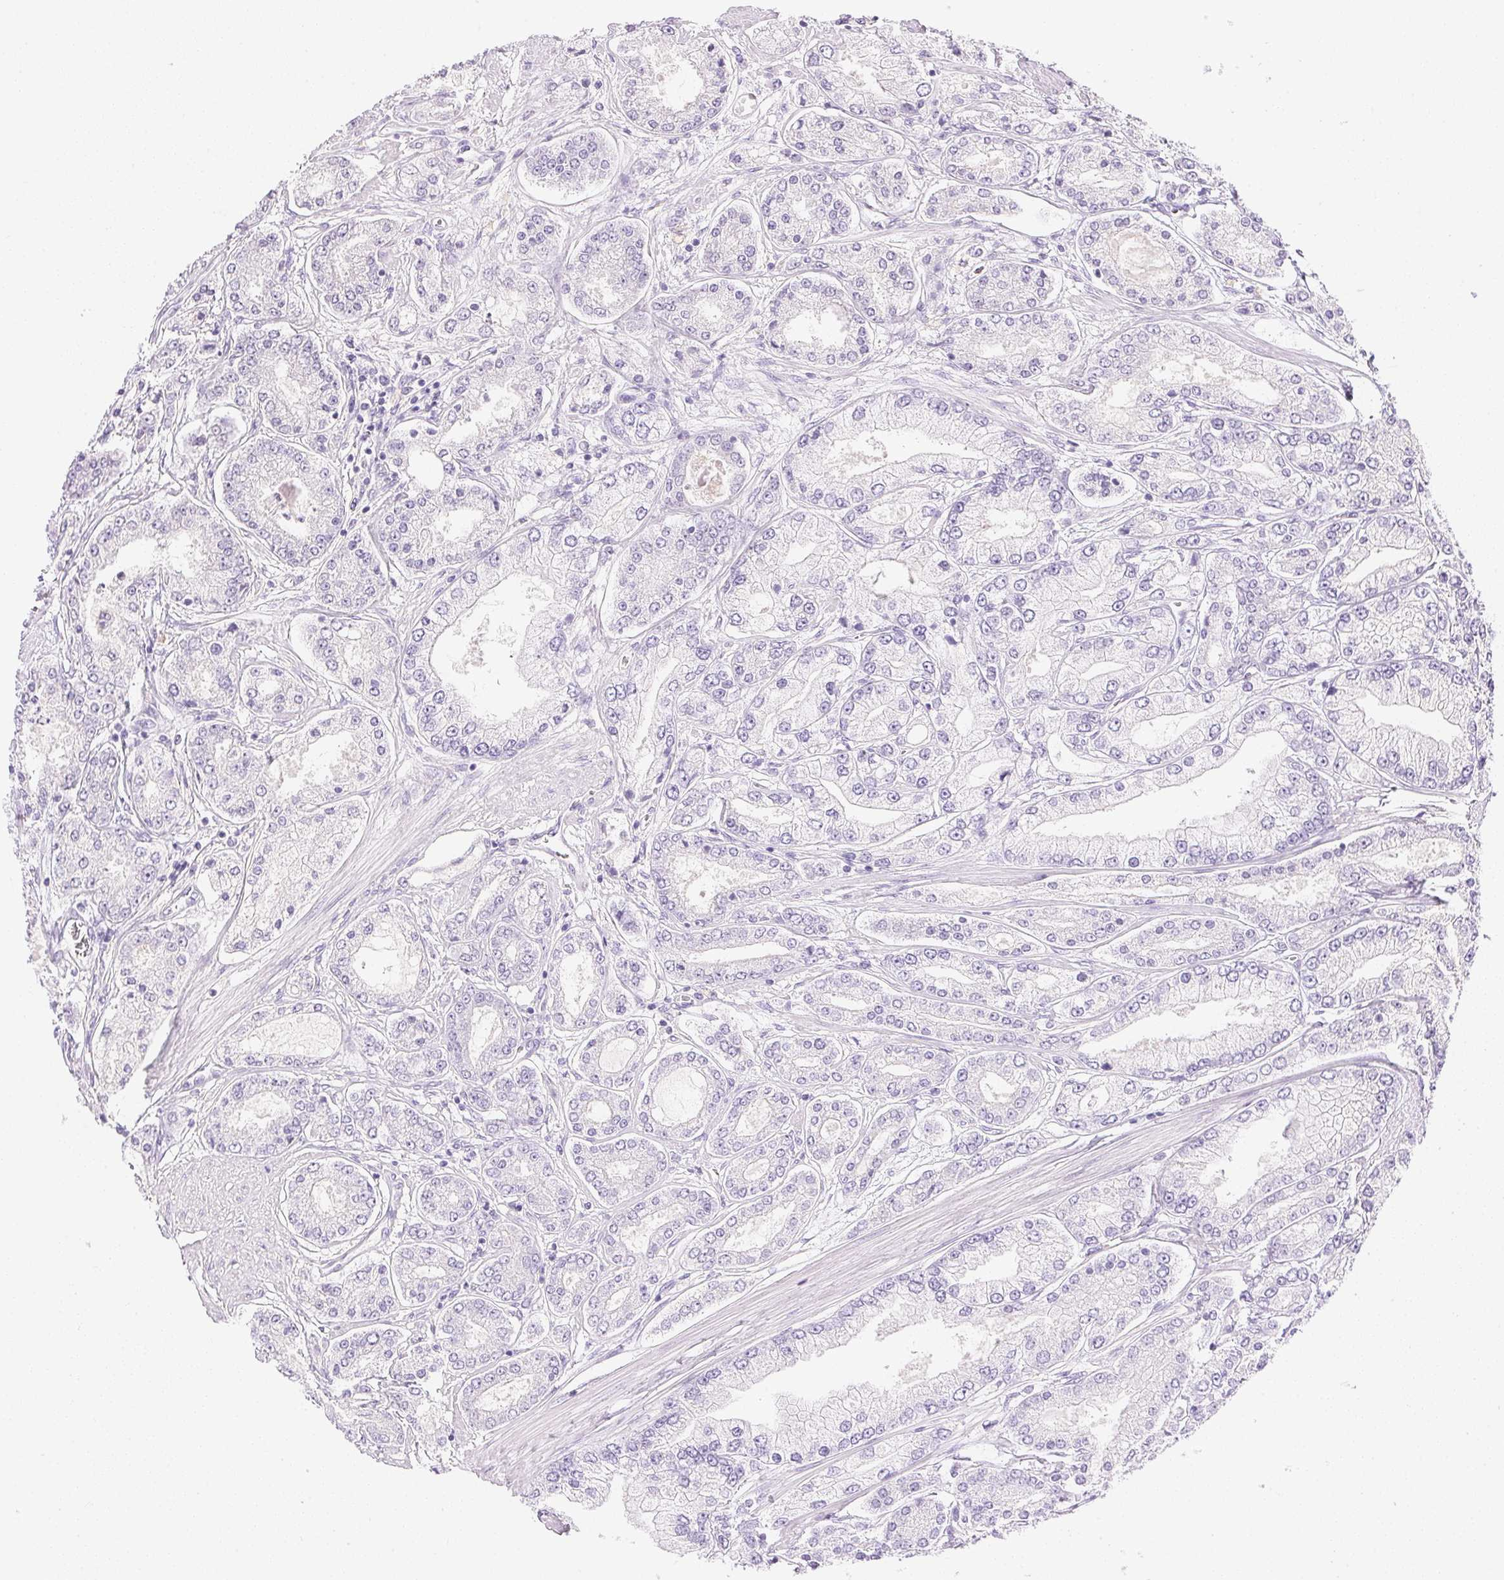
{"staining": {"intensity": "negative", "quantity": "none", "location": "none"}, "tissue": "prostate cancer", "cell_type": "Tumor cells", "image_type": "cancer", "snomed": [{"axis": "morphology", "description": "Adenocarcinoma, High grade"}, {"axis": "topography", "description": "Prostate"}], "caption": "An image of human high-grade adenocarcinoma (prostate) is negative for staining in tumor cells. The staining is performed using DAB (3,3'-diaminobenzidine) brown chromogen with nuclei counter-stained in using hematoxylin.", "gene": "ATP6V1G3", "patient": {"sex": "male", "age": 66}}